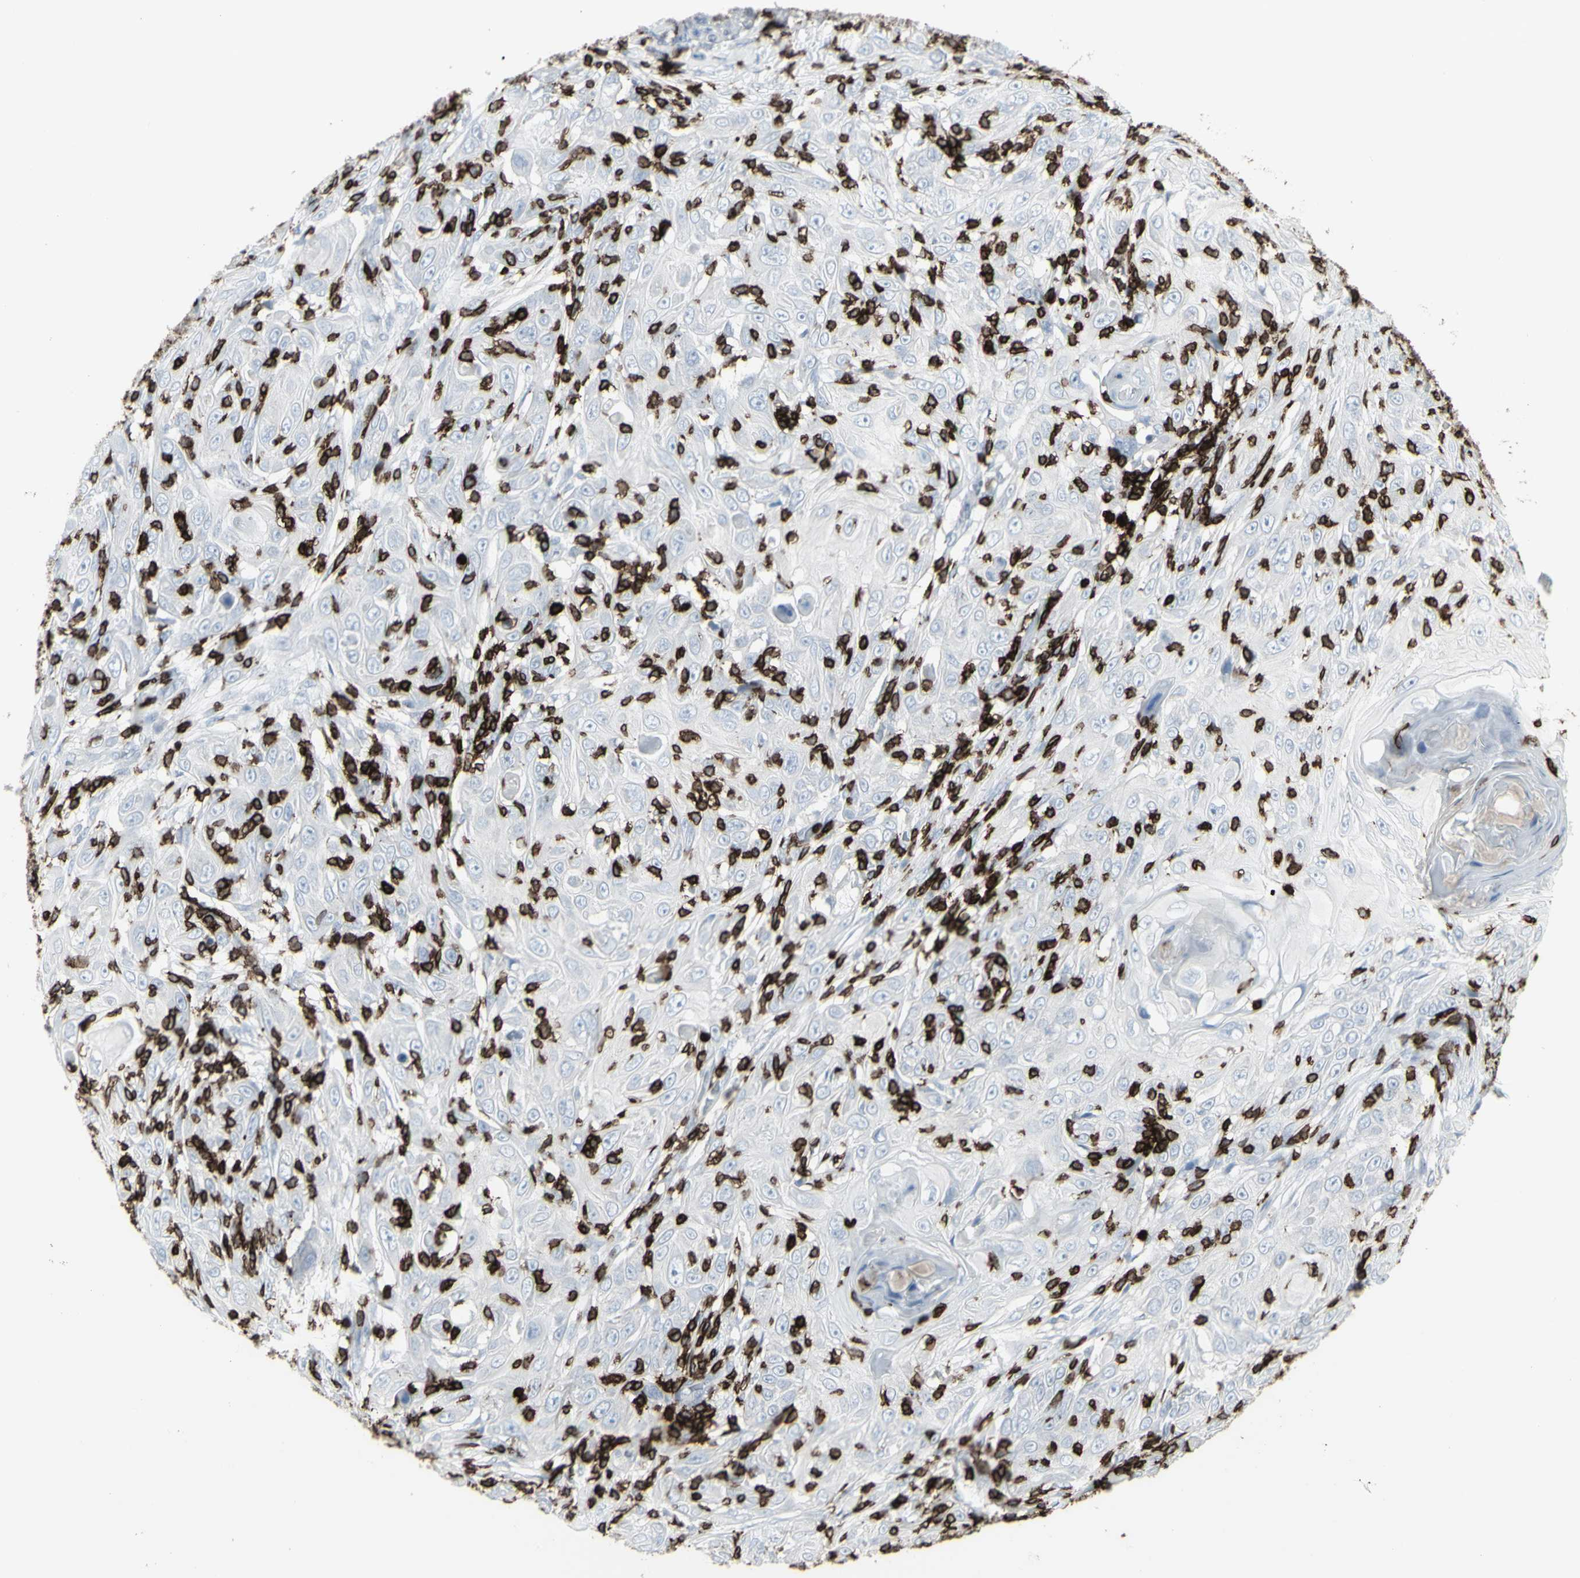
{"staining": {"intensity": "negative", "quantity": "none", "location": "none"}, "tissue": "skin cancer", "cell_type": "Tumor cells", "image_type": "cancer", "snomed": [{"axis": "morphology", "description": "Squamous cell carcinoma, NOS"}, {"axis": "topography", "description": "Skin"}], "caption": "Human skin cancer stained for a protein using immunohistochemistry reveals no positivity in tumor cells.", "gene": "CD247", "patient": {"sex": "female", "age": 88}}